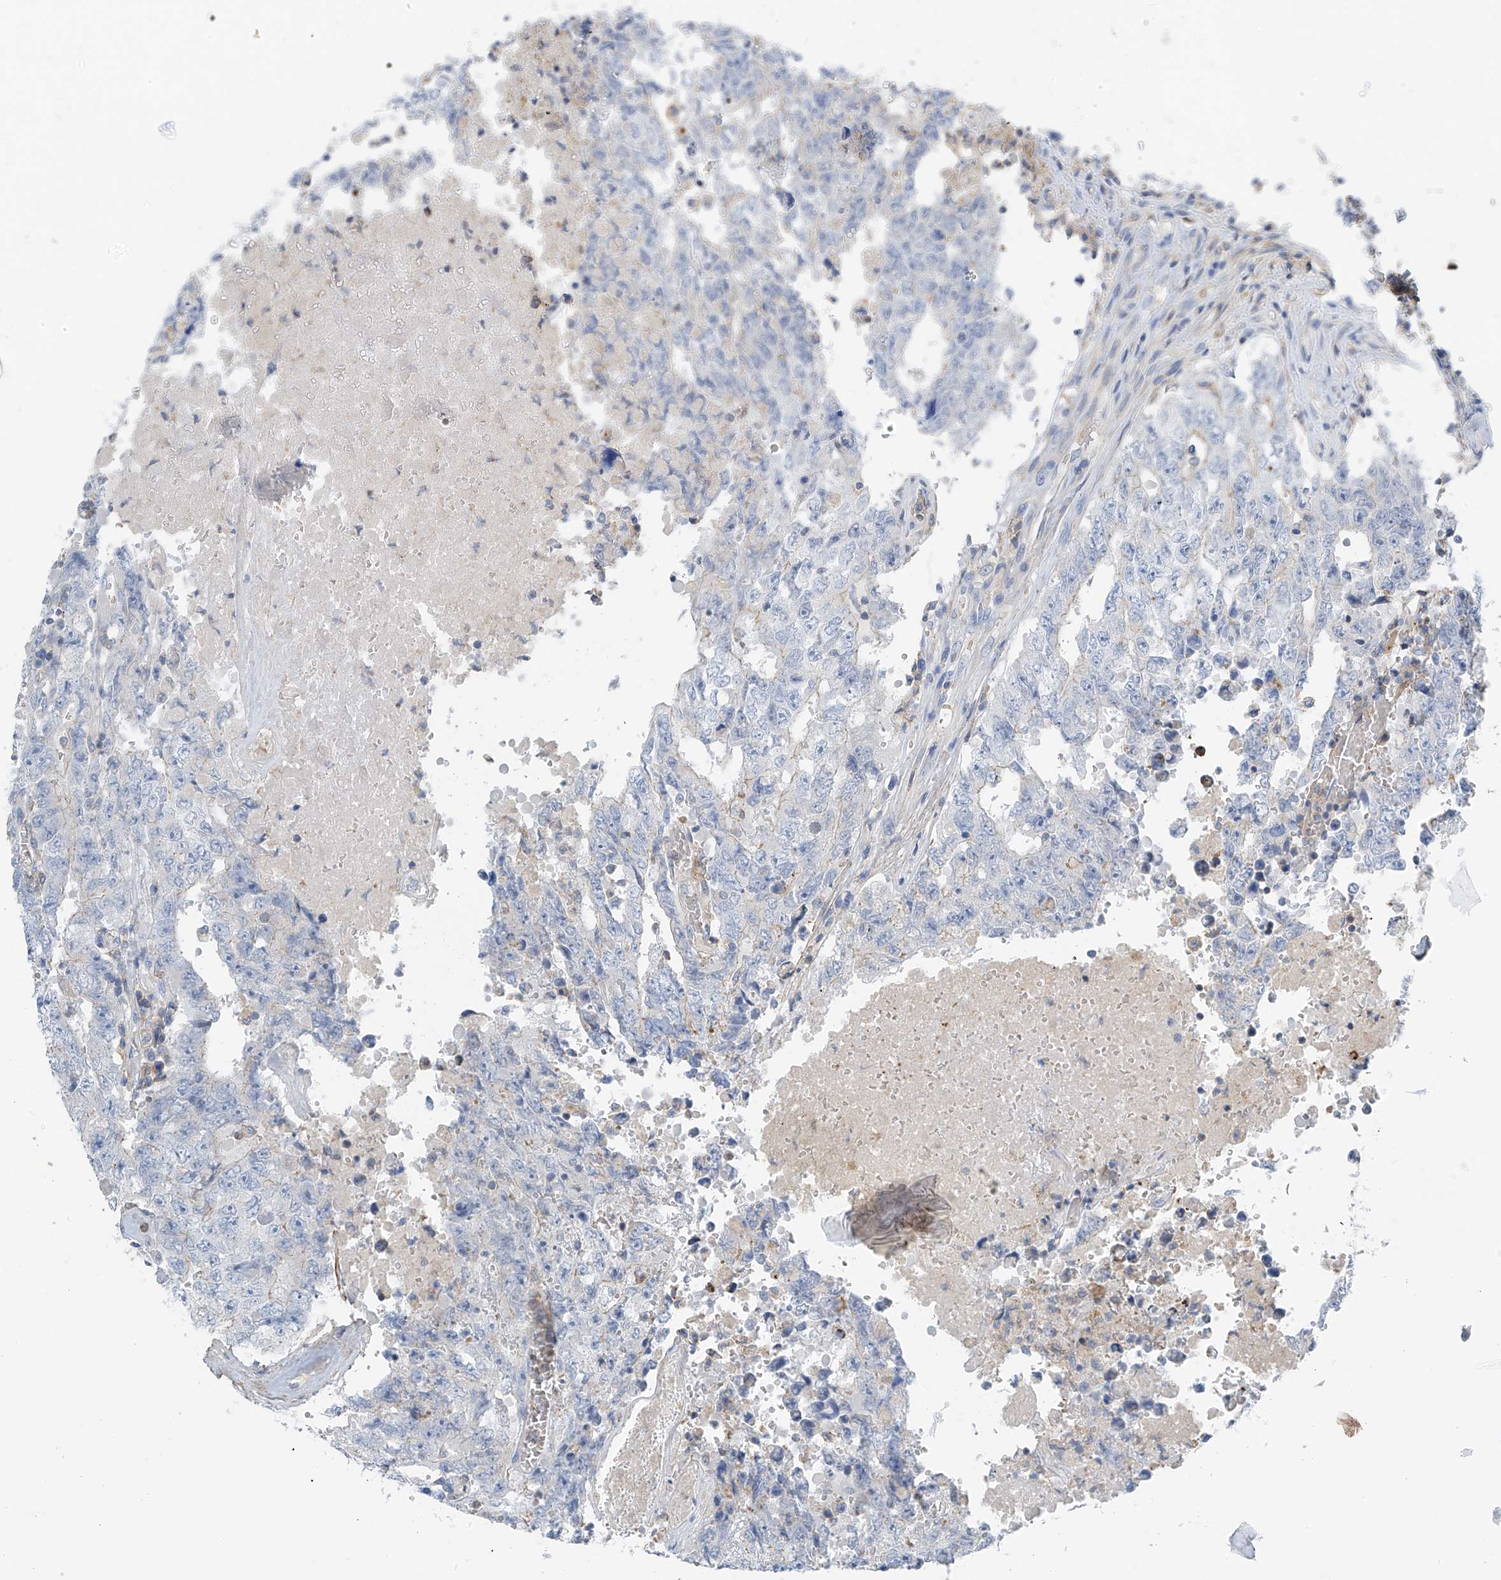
{"staining": {"intensity": "negative", "quantity": "none", "location": "none"}, "tissue": "testis cancer", "cell_type": "Tumor cells", "image_type": "cancer", "snomed": [{"axis": "morphology", "description": "Carcinoma, Embryonal, NOS"}, {"axis": "topography", "description": "Testis"}], "caption": "IHC micrograph of embryonal carcinoma (testis) stained for a protein (brown), which exhibits no expression in tumor cells.", "gene": "NALCN", "patient": {"sex": "male", "age": 26}}